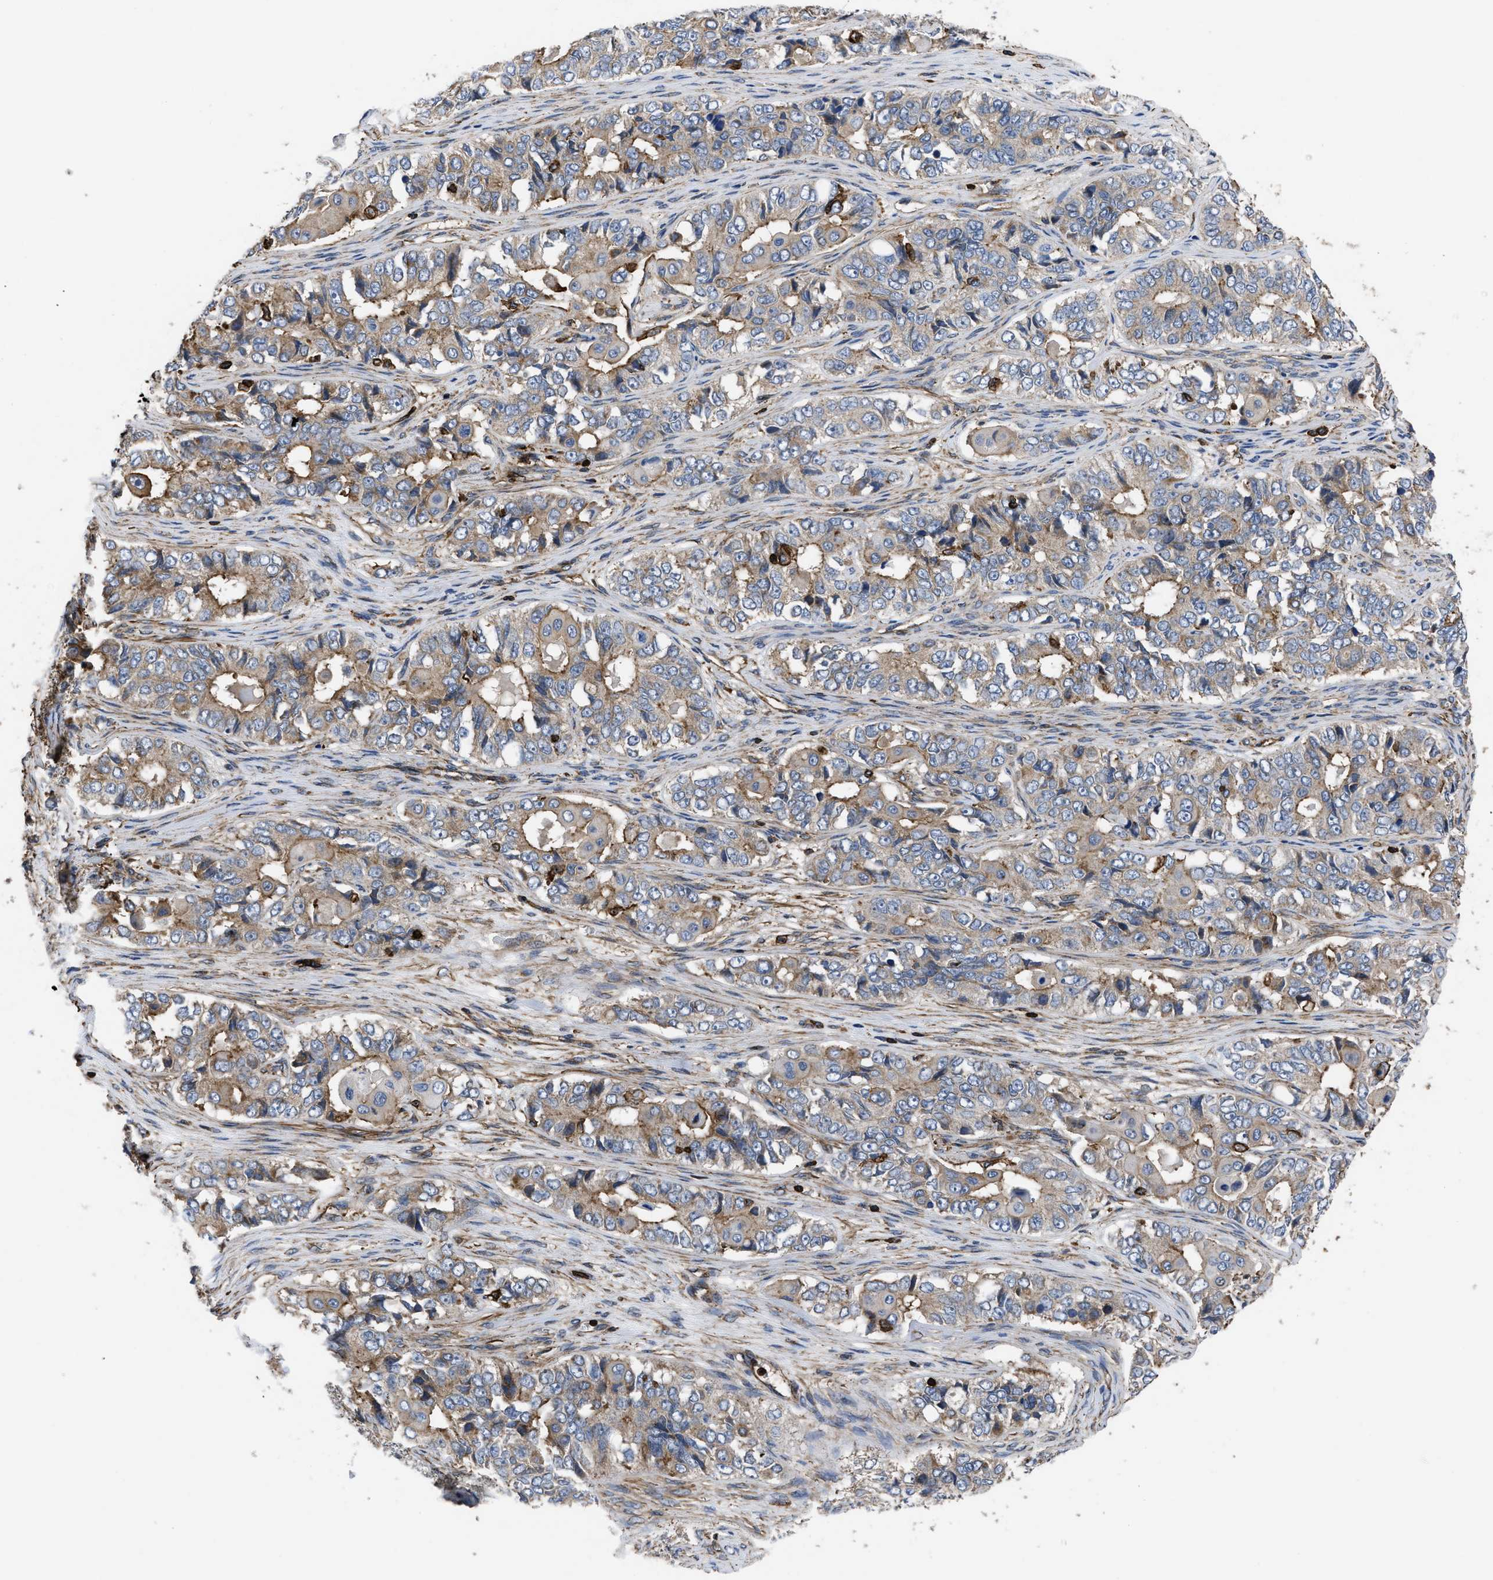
{"staining": {"intensity": "weak", "quantity": ">75%", "location": "cytoplasmic/membranous"}, "tissue": "ovarian cancer", "cell_type": "Tumor cells", "image_type": "cancer", "snomed": [{"axis": "morphology", "description": "Carcinoma, endometroid"}, {"axis": "topography", "description": "Ovary"}], "caption": "An image showing weak cytoplasmic/membranous expression in approximately >75% of tumor cells in endometroid carcinoma (ovarian), as visualized by brown immunohistochemical staining.", "gene": "SCUBE2", "patient": {"sex": "female", "age": 51}}